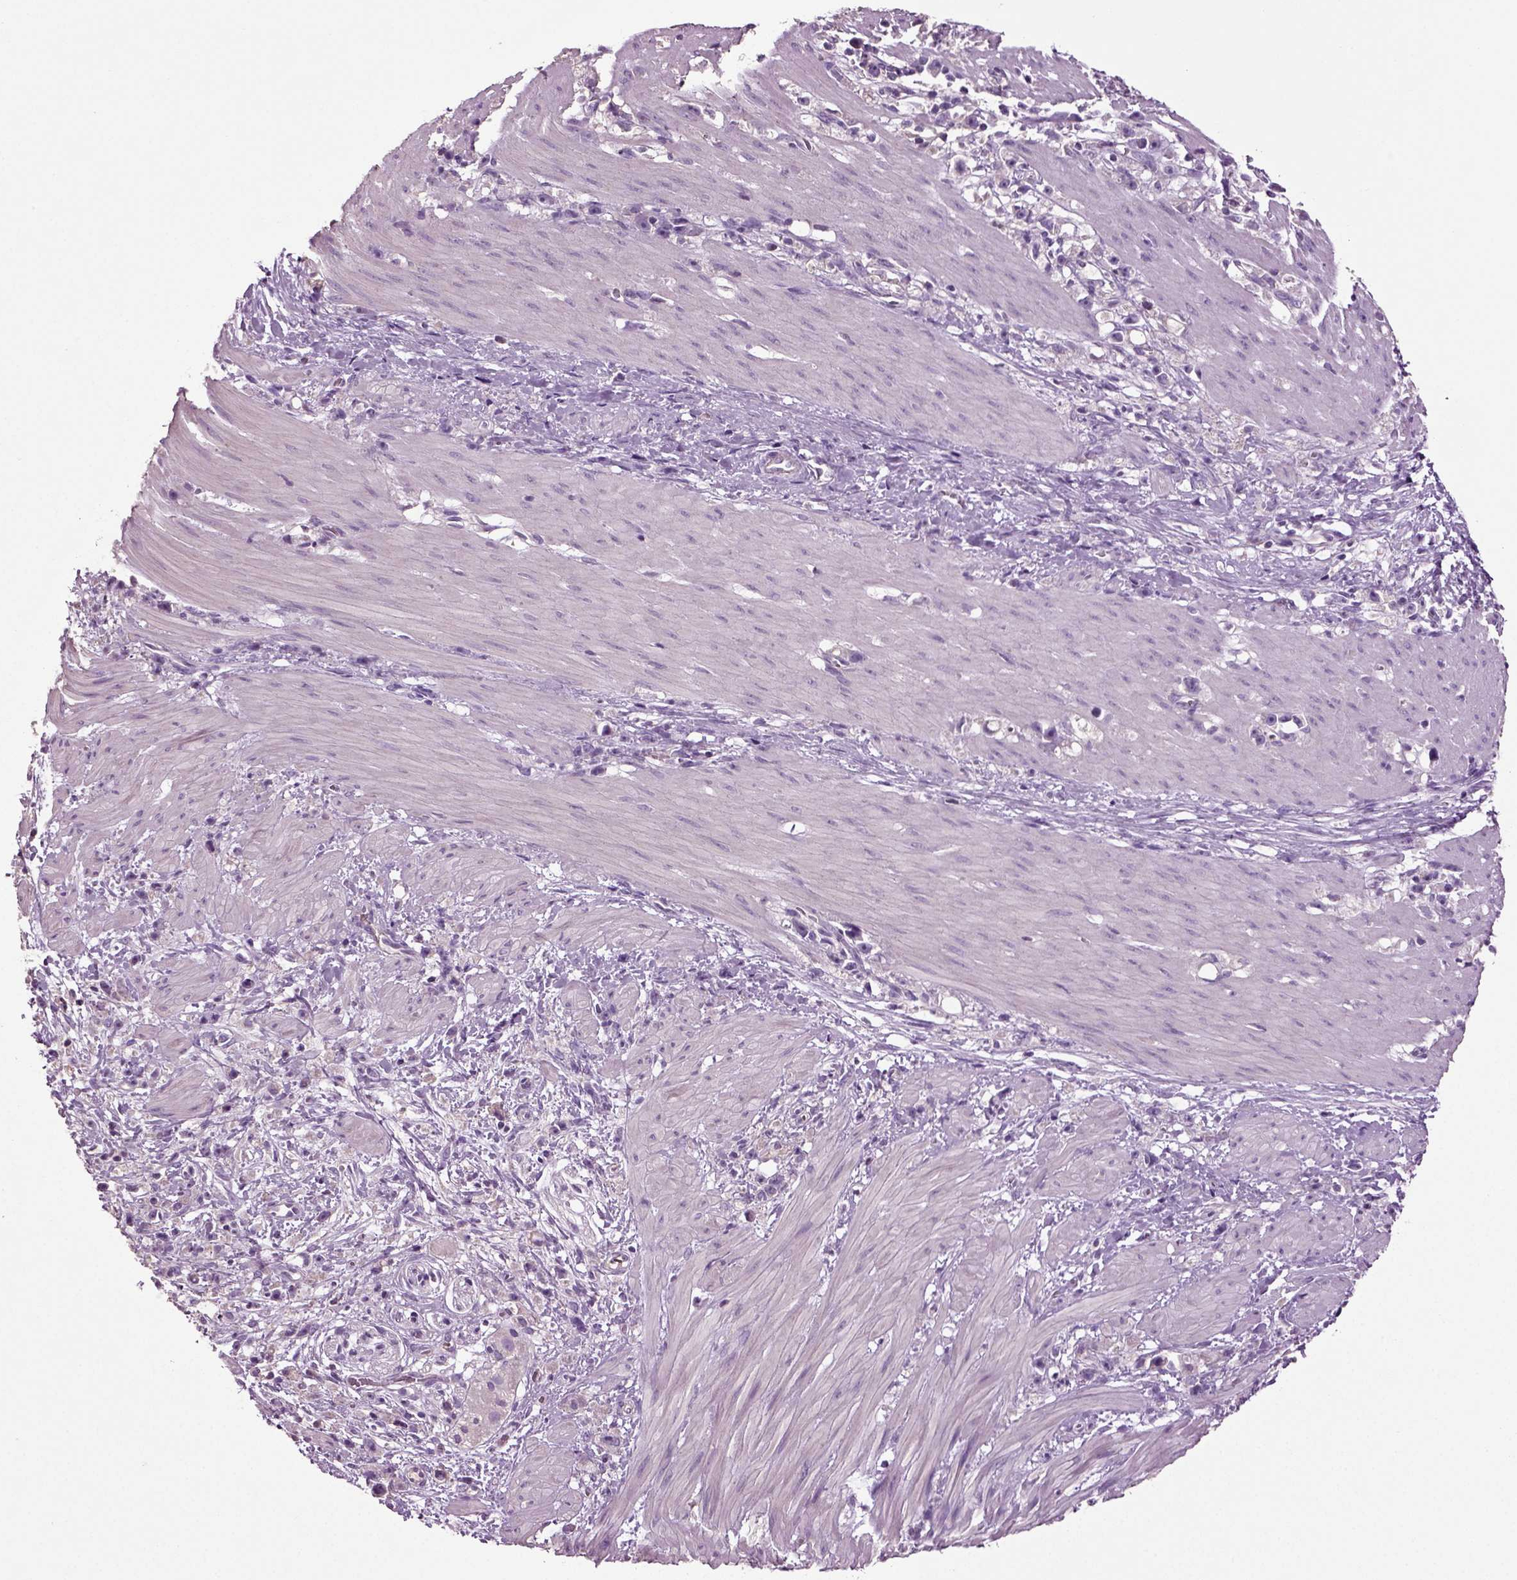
{"staining": {"intensity": "negative", "quantity": "none", "location": "none"}, "tissue": "stomach cancer", "cell_type": "Tumor cells", "image_type": "cancer", "snomed": [{"axis": "morphology", "description": "Adenocarcinoma, NOS"}, {"axis": "topography", "description": "Stomach"}], "caption": "IHC histopathology image of neoplastic tissue: human stomach adenocarcinoma stained with DAB (3,3'-diaminobenzidine) displays no significant protein staining in tumor cells.", "gene": "DEFB118", "patient": {"sex": "female", "age": 59}}